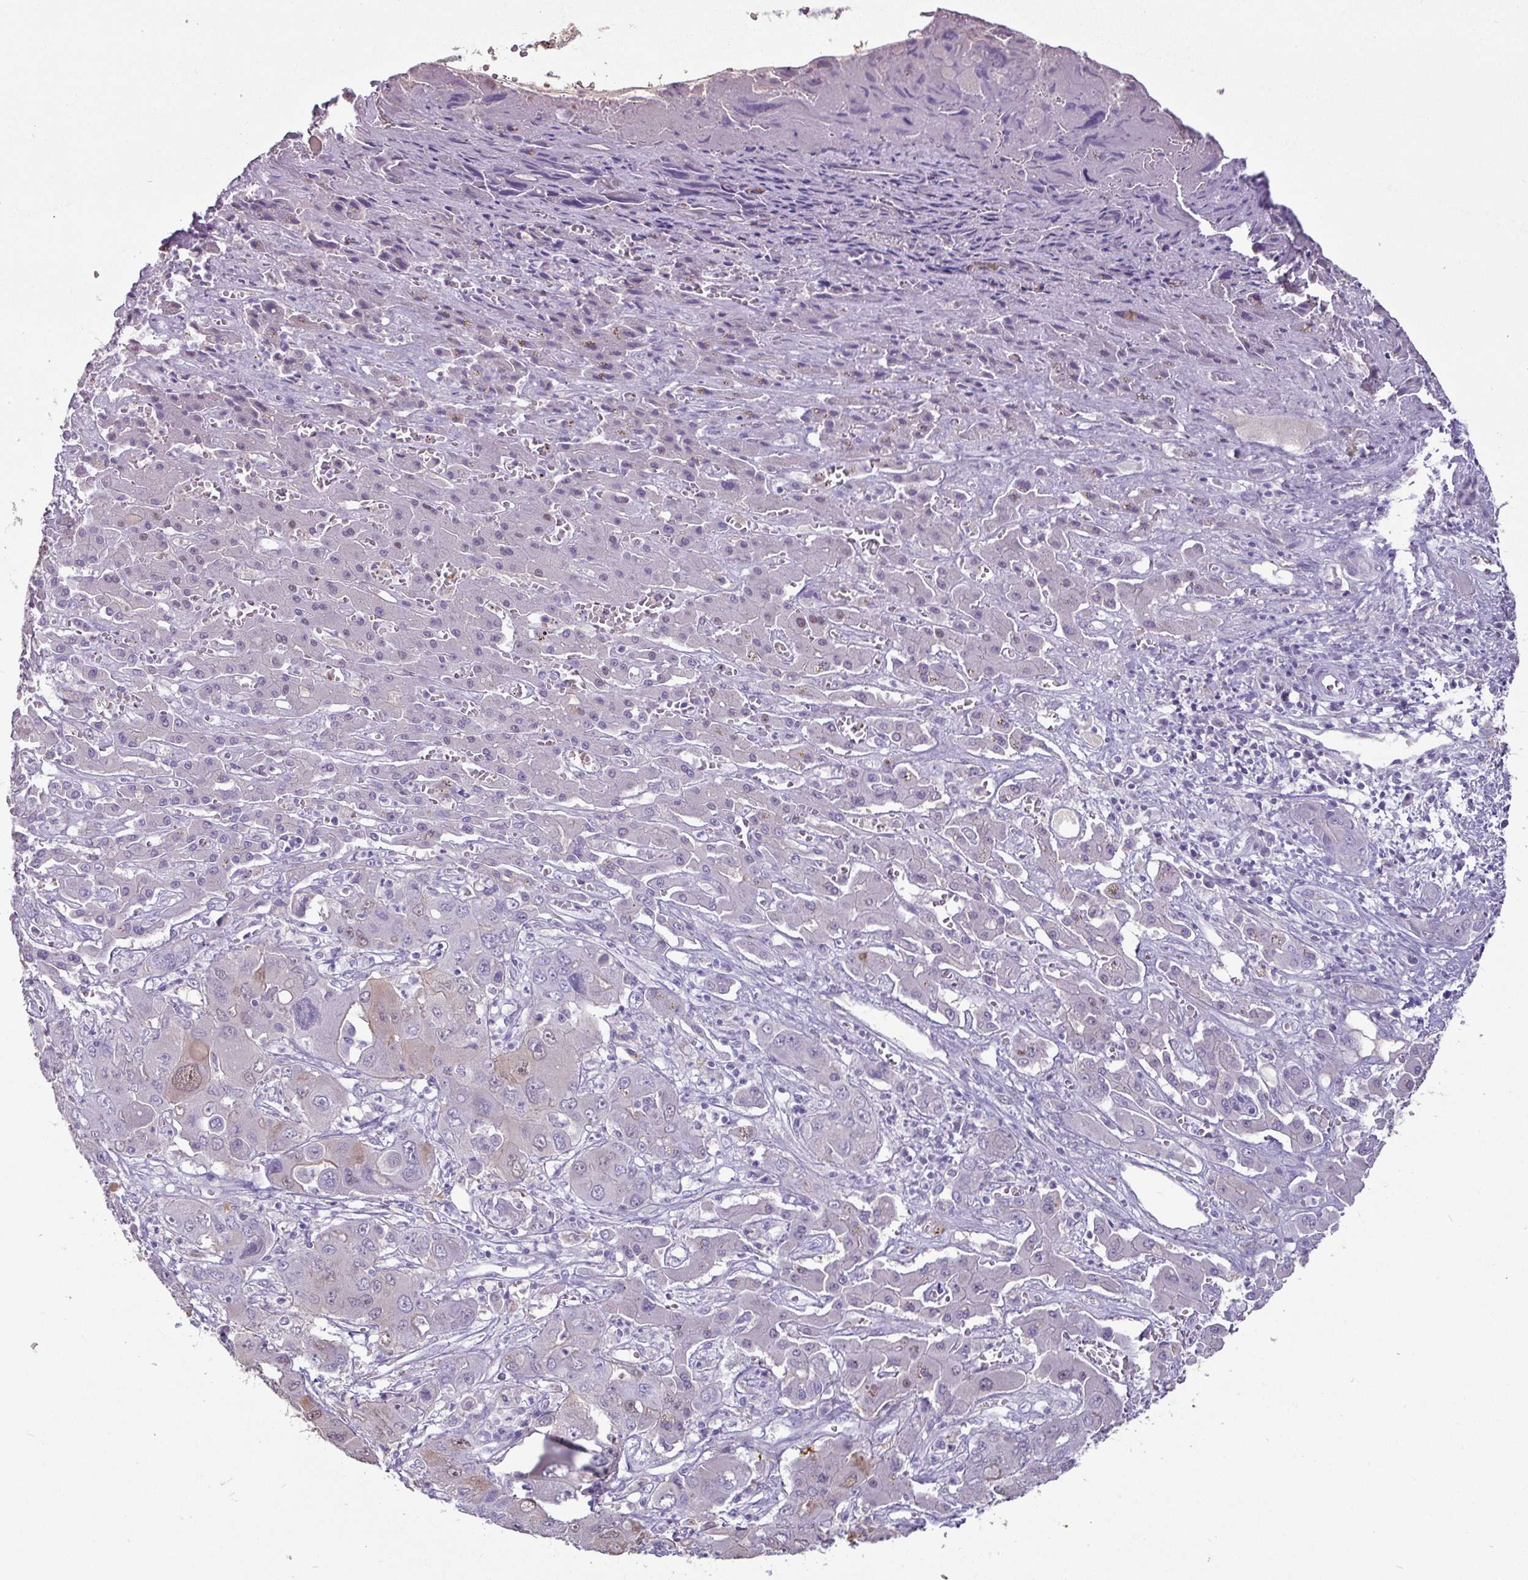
{"staining": {"intensity": "negative", "quantity": "none", "location": "none"}, "tissue": "liver cancer", "cell_type": "Tumor cells", "image_type": "cancer", "snomed": [{"axis": "morphology", "description": "Cholangiocarcinoma"}, {"axis": "topography", "description": "Liver"}], "caption": "Liver cholangiocarcinoma was stained to show a protein in brown. There is no significant staining in tumor cells. Brightfield microscopy of IHC stained with DAB (brown) and hematoxylin (blue), captured at high magnification.", "gene": "GSTA3", "patient": {"sex": "male", "age": 67}}